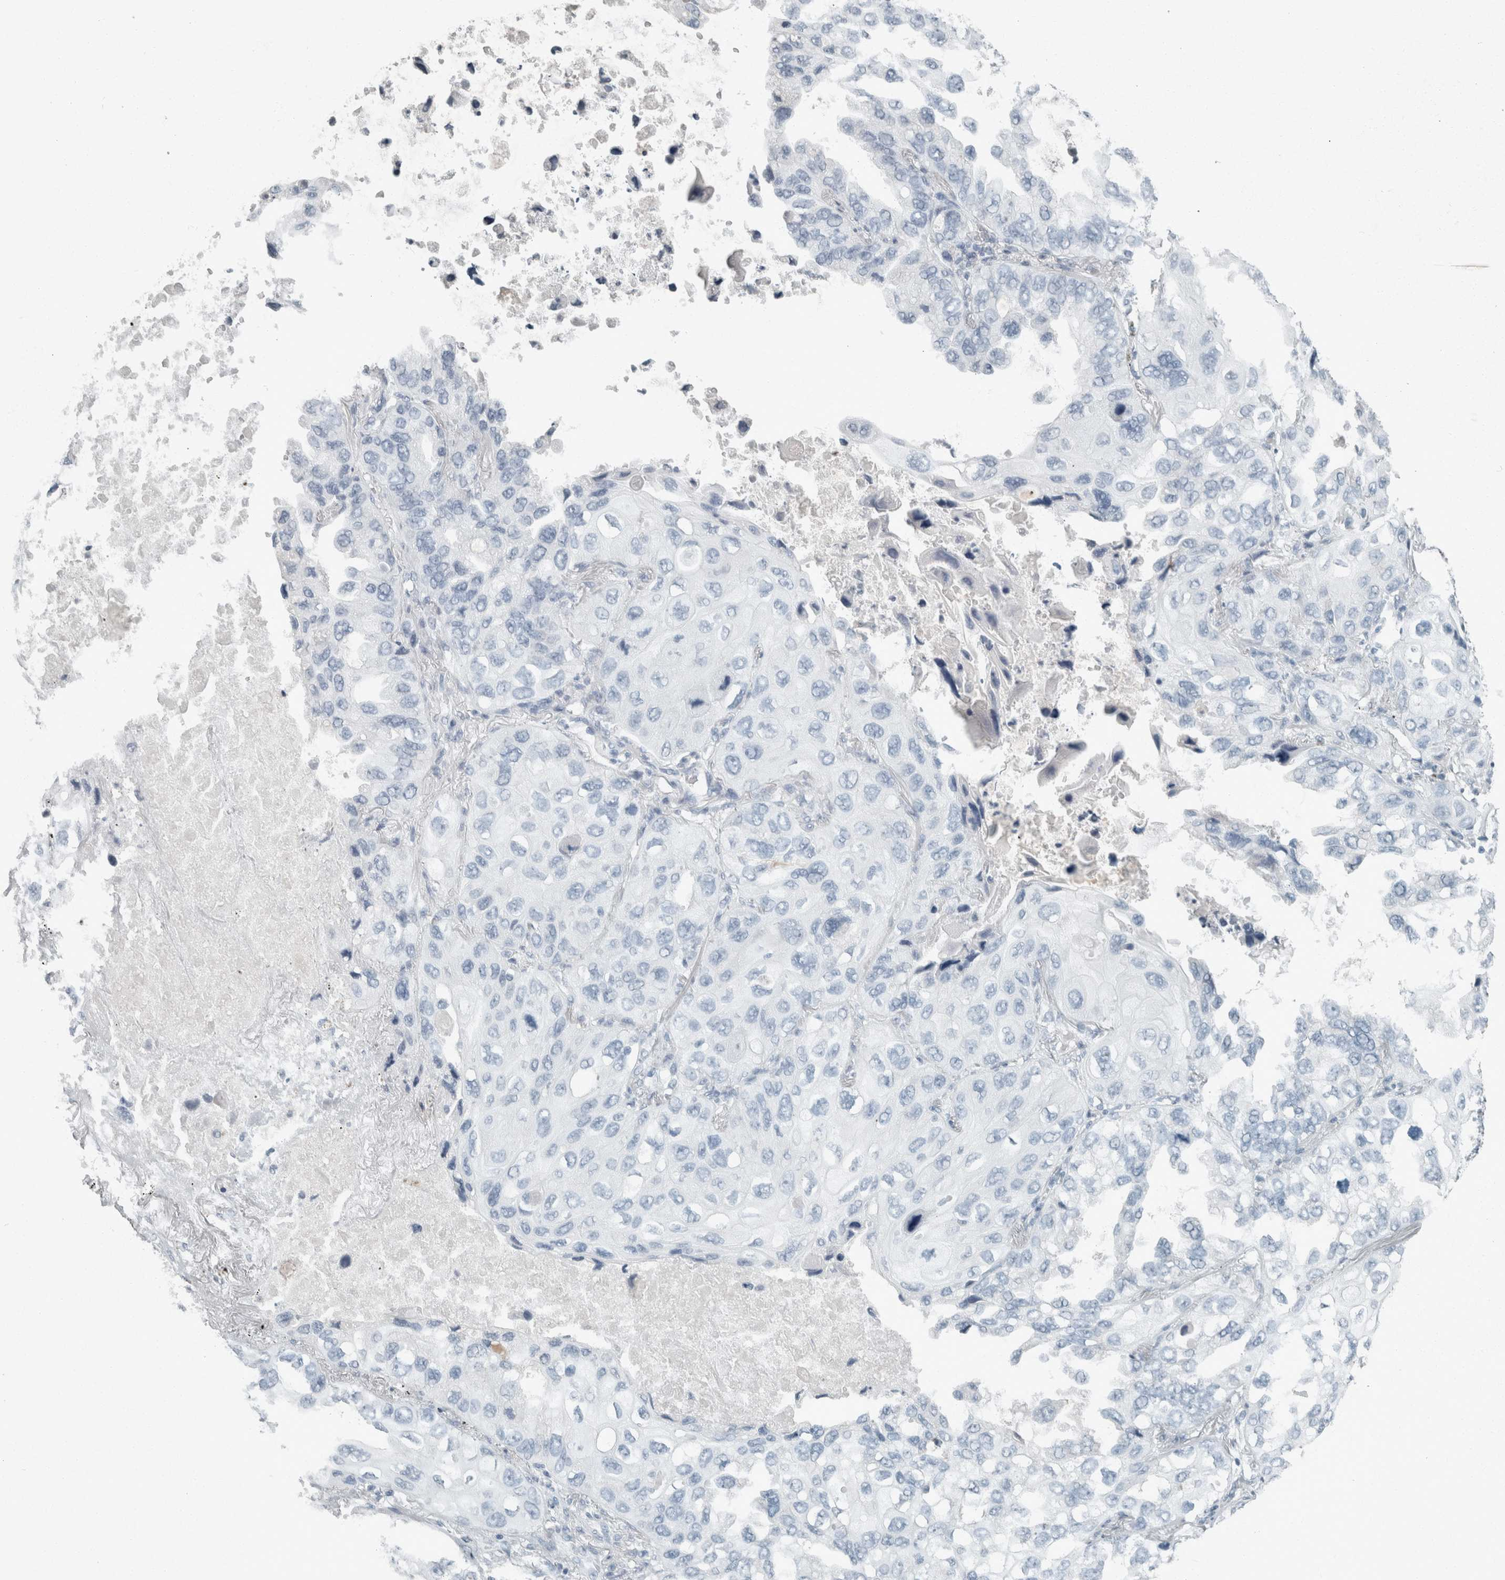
{"staining": {"intensity": "negative", "quantity": "none", "location": "none"}, "tissue": "lung cancer", "cell_type": "Tumor cells", "image_type": "cancer", "snomed": [{"axis": "morphology", "description": "Squamous cell carcinoma, NOS"}, {"axis": "topography", "description": "Lung"}], "caption": "This histopathology image is of squamous cell carcinoma (lung) stained with immunohistochemistry (IHC) to label a protein in brown with the nuclei are counter-stained blue. There is no positivity in tumor cells.", "gene": "CHL1", "patient": {"sex": "female", "age": 73}}